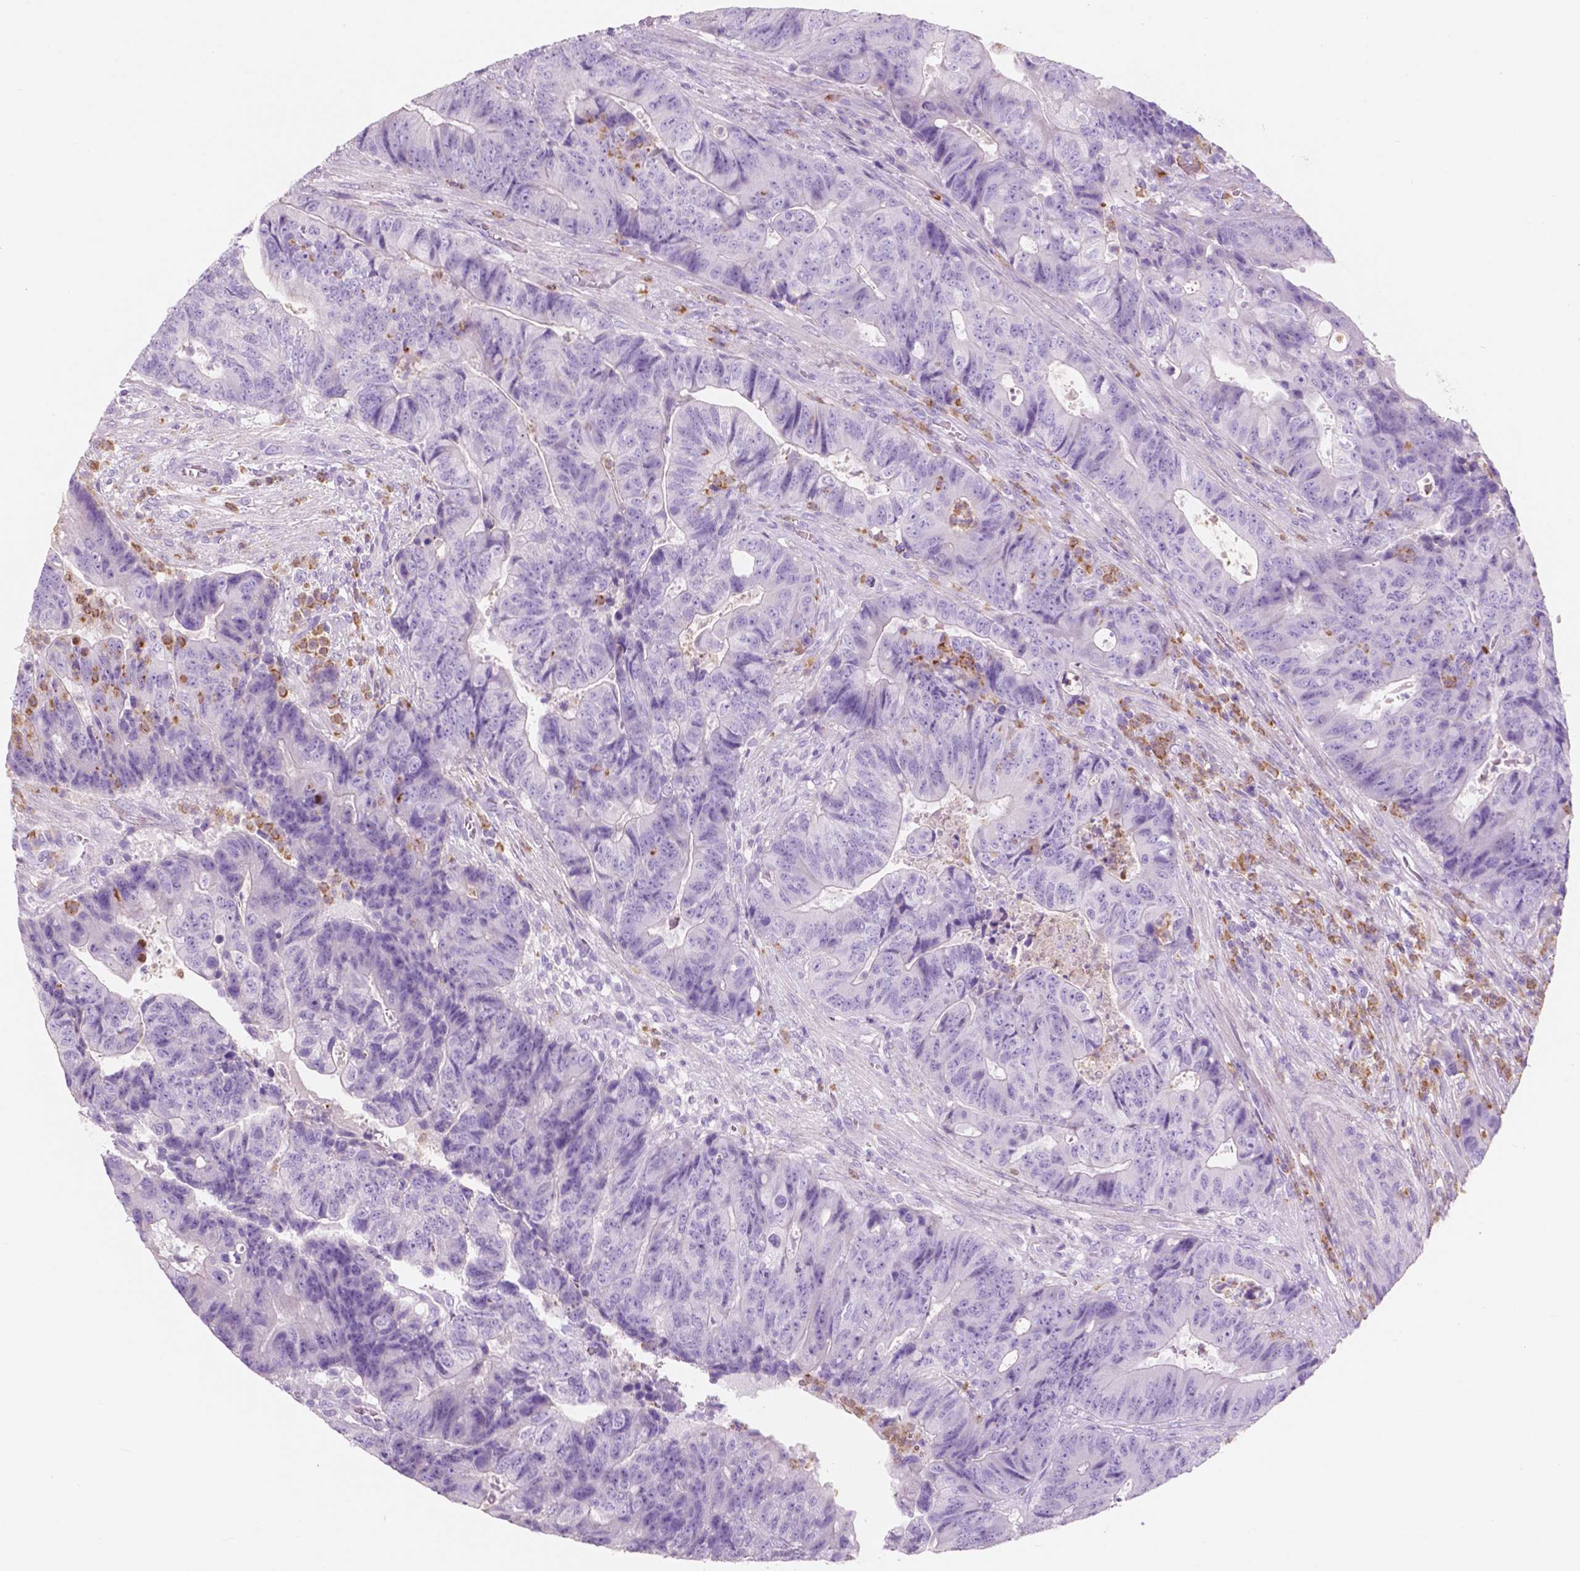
{"staining": {"intensity": "negative", "quantity": "none", "location": "none"}, "tissue": "colorectal cancer", "cell_type": "Tumor cells", "image_type": "cancer", "snomed": [{"axis": "morphology", "description": "Normal tissue, NOS"}, {"axis": "morphology", "description": "Adenocarcinoma, NOS"}, {"axis": "topography", "description": "Colon"}], "caption": "High power microscopy micrograph of an IHC image of colorectal cancer (adenocarcinoma), revealing no significant staining in tumor cells. (Stains: DAB immunohistochemistry (IHC) with hematoxylin counter stain, Microscopy: brightfield microscopy at high magnification).", "gene": "CUZD1", "patient": {"sex": "female", "age": 48}}